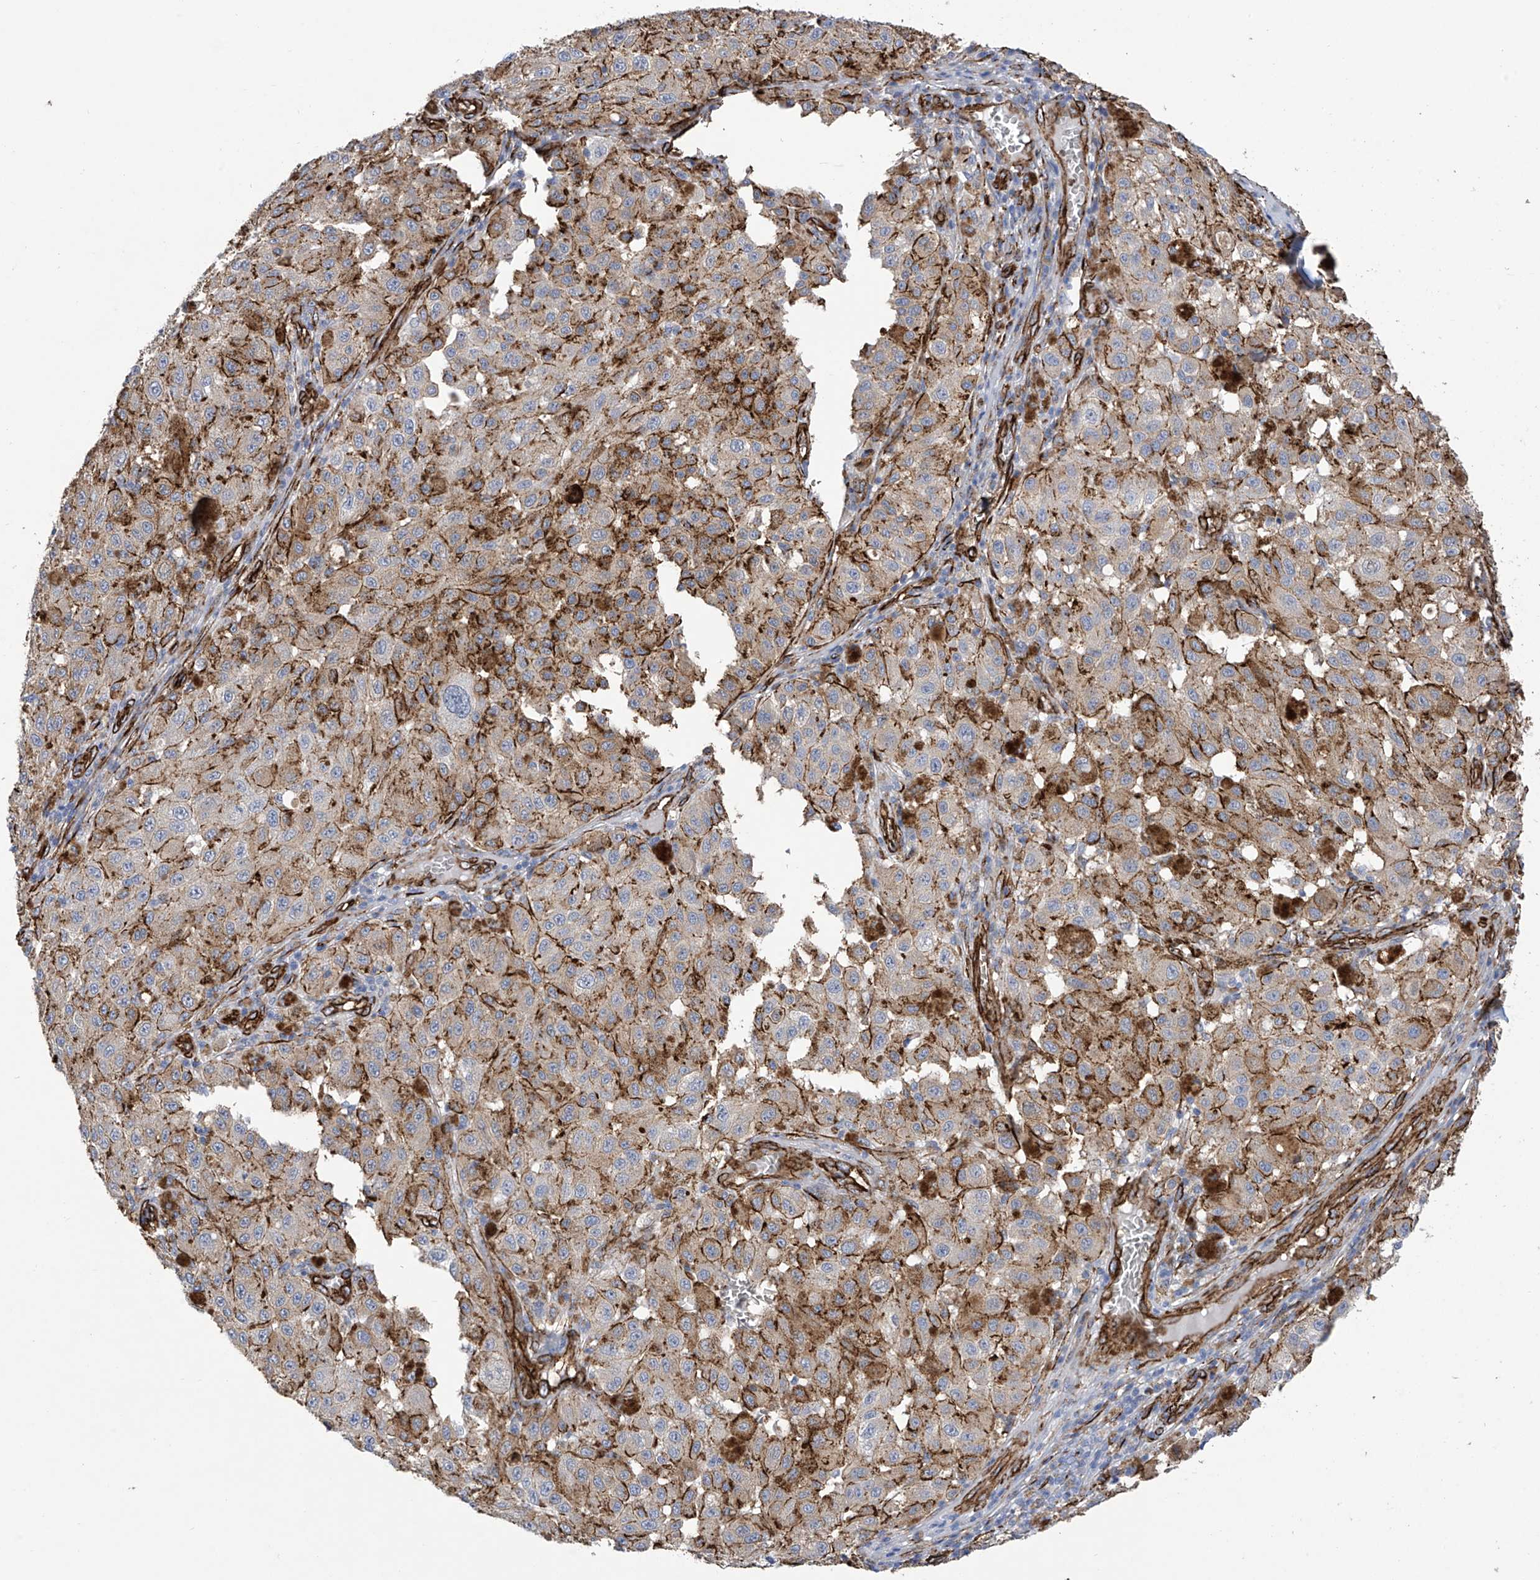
{"staining": {"intensity": "moderate", "quantity": "<25%", "location": "cytoplasmic/membranous"}, "tissue": "melanoma", "cell_type": "Tumor cells", "image_type": "cancer", "snomed": [{"axis": "morphology", "description": "Malignant melanoma, NOS"}, {"axis": "topography", "description": "Skin"}], "caption": "High-power microscopy captured an immunohistochemistry histopathology image of melanoma, revealing moderate cytoplasmic/membranous positivity in about <25% of tumor cells.", "gene": "UBTD1", "patient": {"sex": "female", "age": 64}}